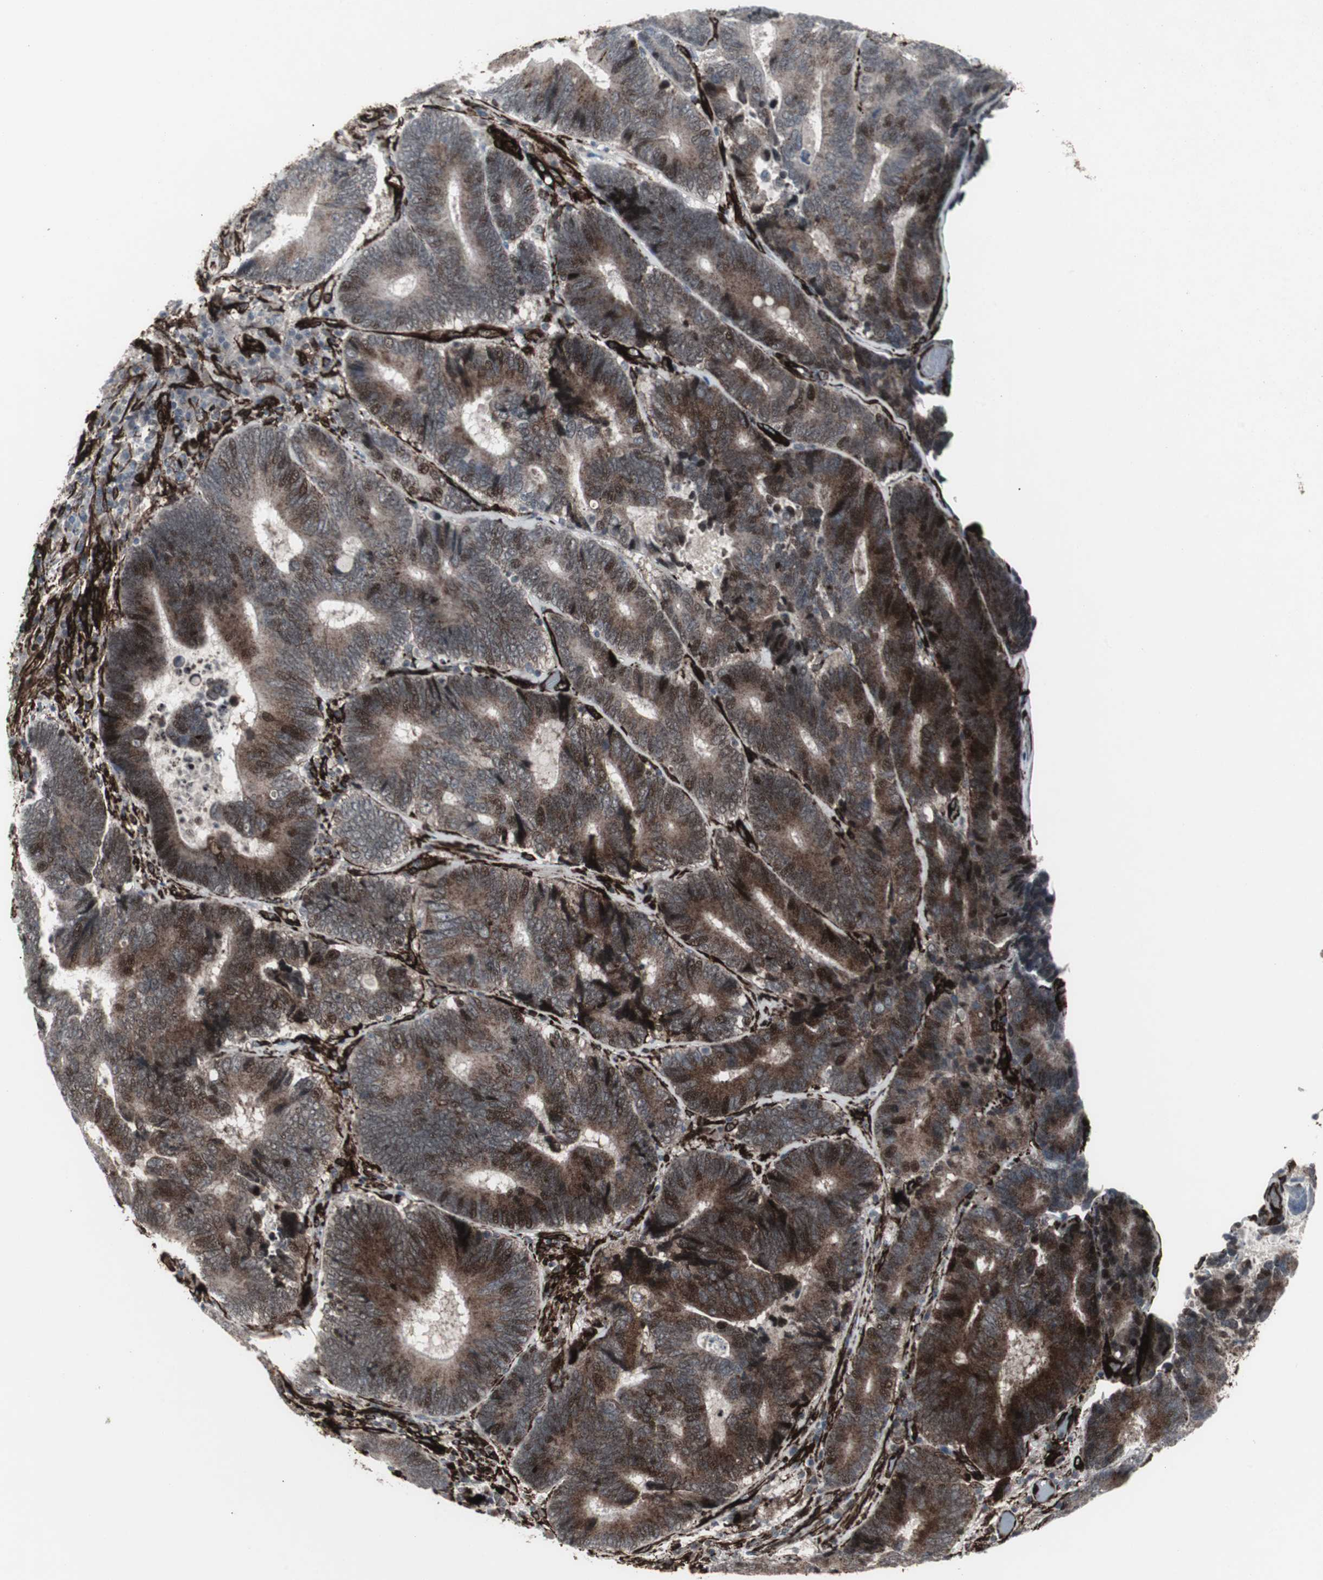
{"staining": {"intensity": "strong", "quantity": ">75%", "location": "cytoplasmic/membranous,nuclear"}, "tissue": "colorectal cancer", "cell_type": "Tumor cells", "image_type": "cancer", "snomed": [{"axis": "morphology", "description": "Adenocarcinoma, NOS"}, {"axis": "topography", "description": "Colon"}], "caption": "This is a micrograph of immunohistochemistry (IHC) staining of colorectal cancer (adenocarcinoma), which shows strong expression in the cytoplasmic/membranous and nuclear of tumor cells.", "gene": "PDGFA", "patient": {"sex": "female", "age": 78}}